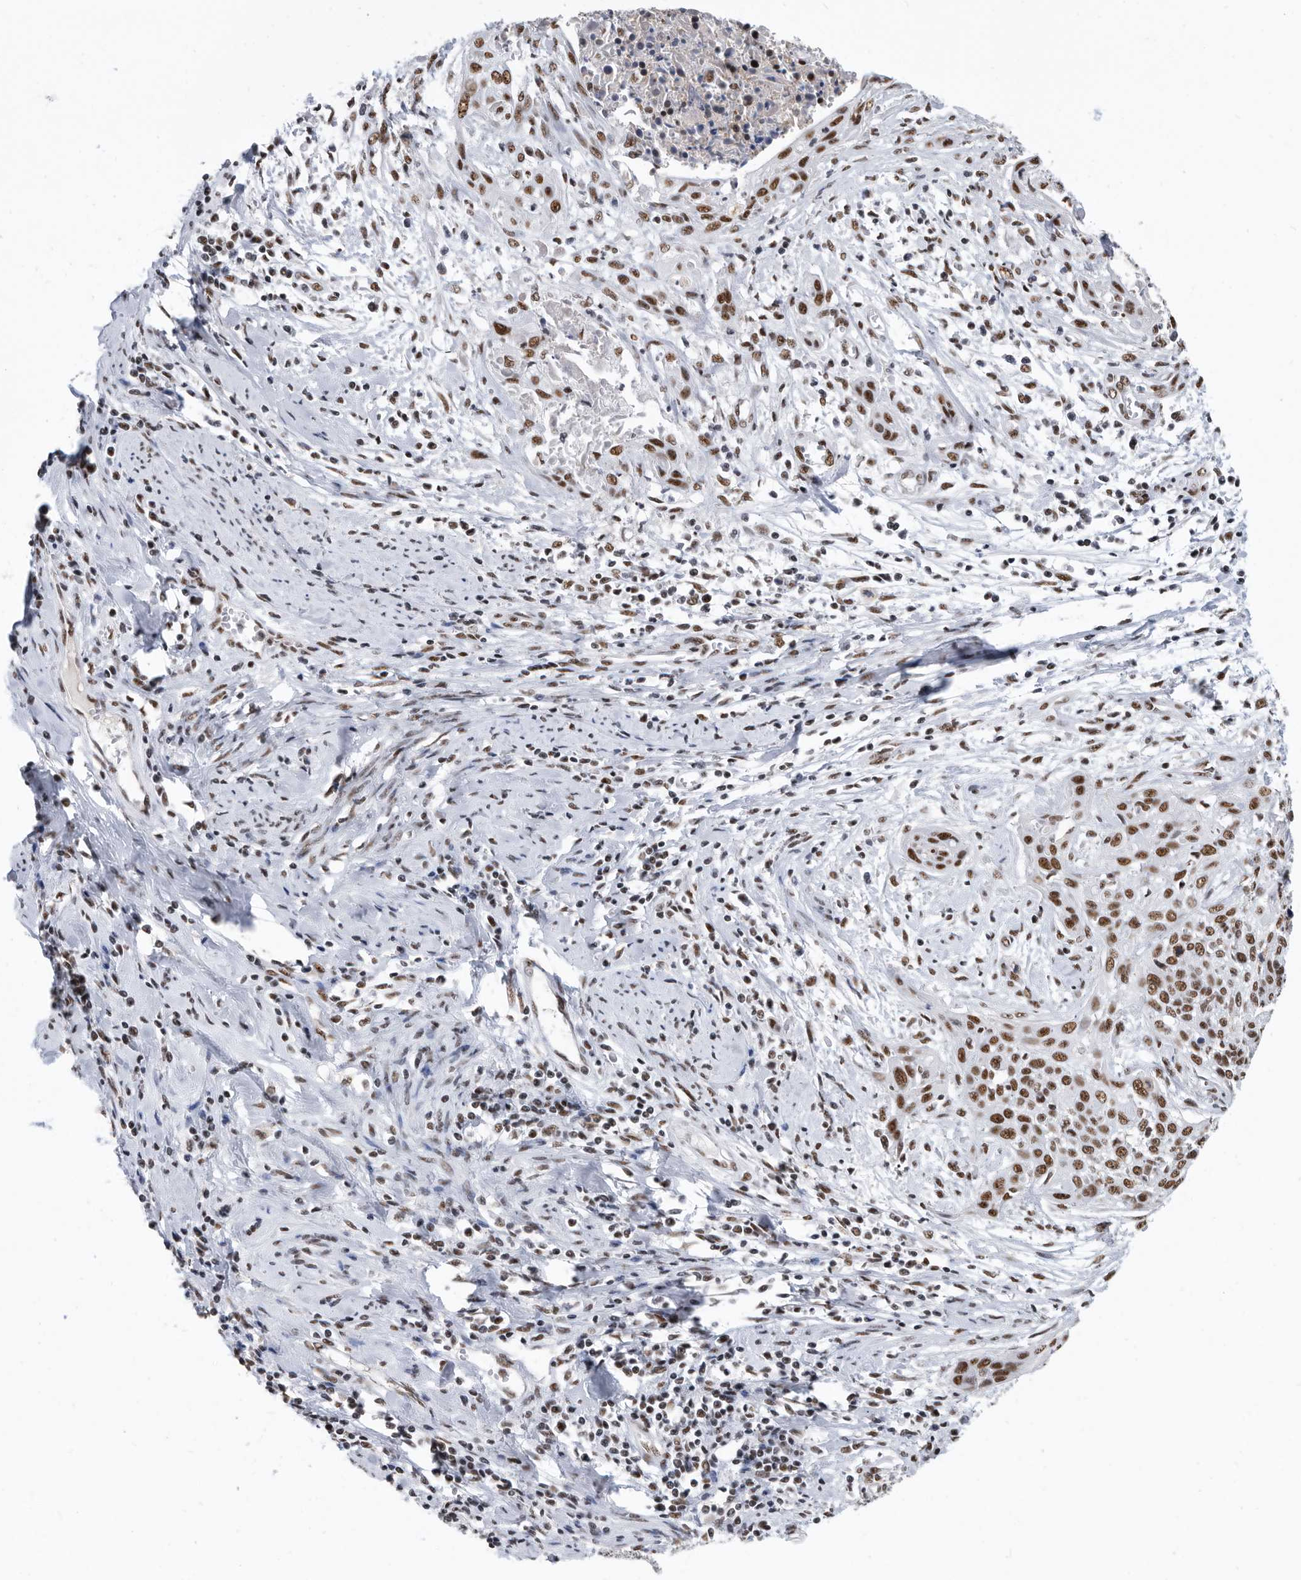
{"staining": {"intensity": "moderate", "quantity": ">75%", "location": "nuclear"}, "tissue": "cervical cancer", "cell_type": "Tumor cells", "image_type": "cancer", "snomed": [{"axis": "morphology", "description": "Squamous cell carcinoma, NOS"}, {"axis": "topography", "description": "Cervix"}], "caption": "The immunohistochemical stain highlights moderate nuclear staining in tumor cells of cervical squamous cell carcinoma tissue. (IHC, brightfield microscopy, high magnification).", "gene": "SF3A1", "patient": {"sex": "female", "age": 55}}